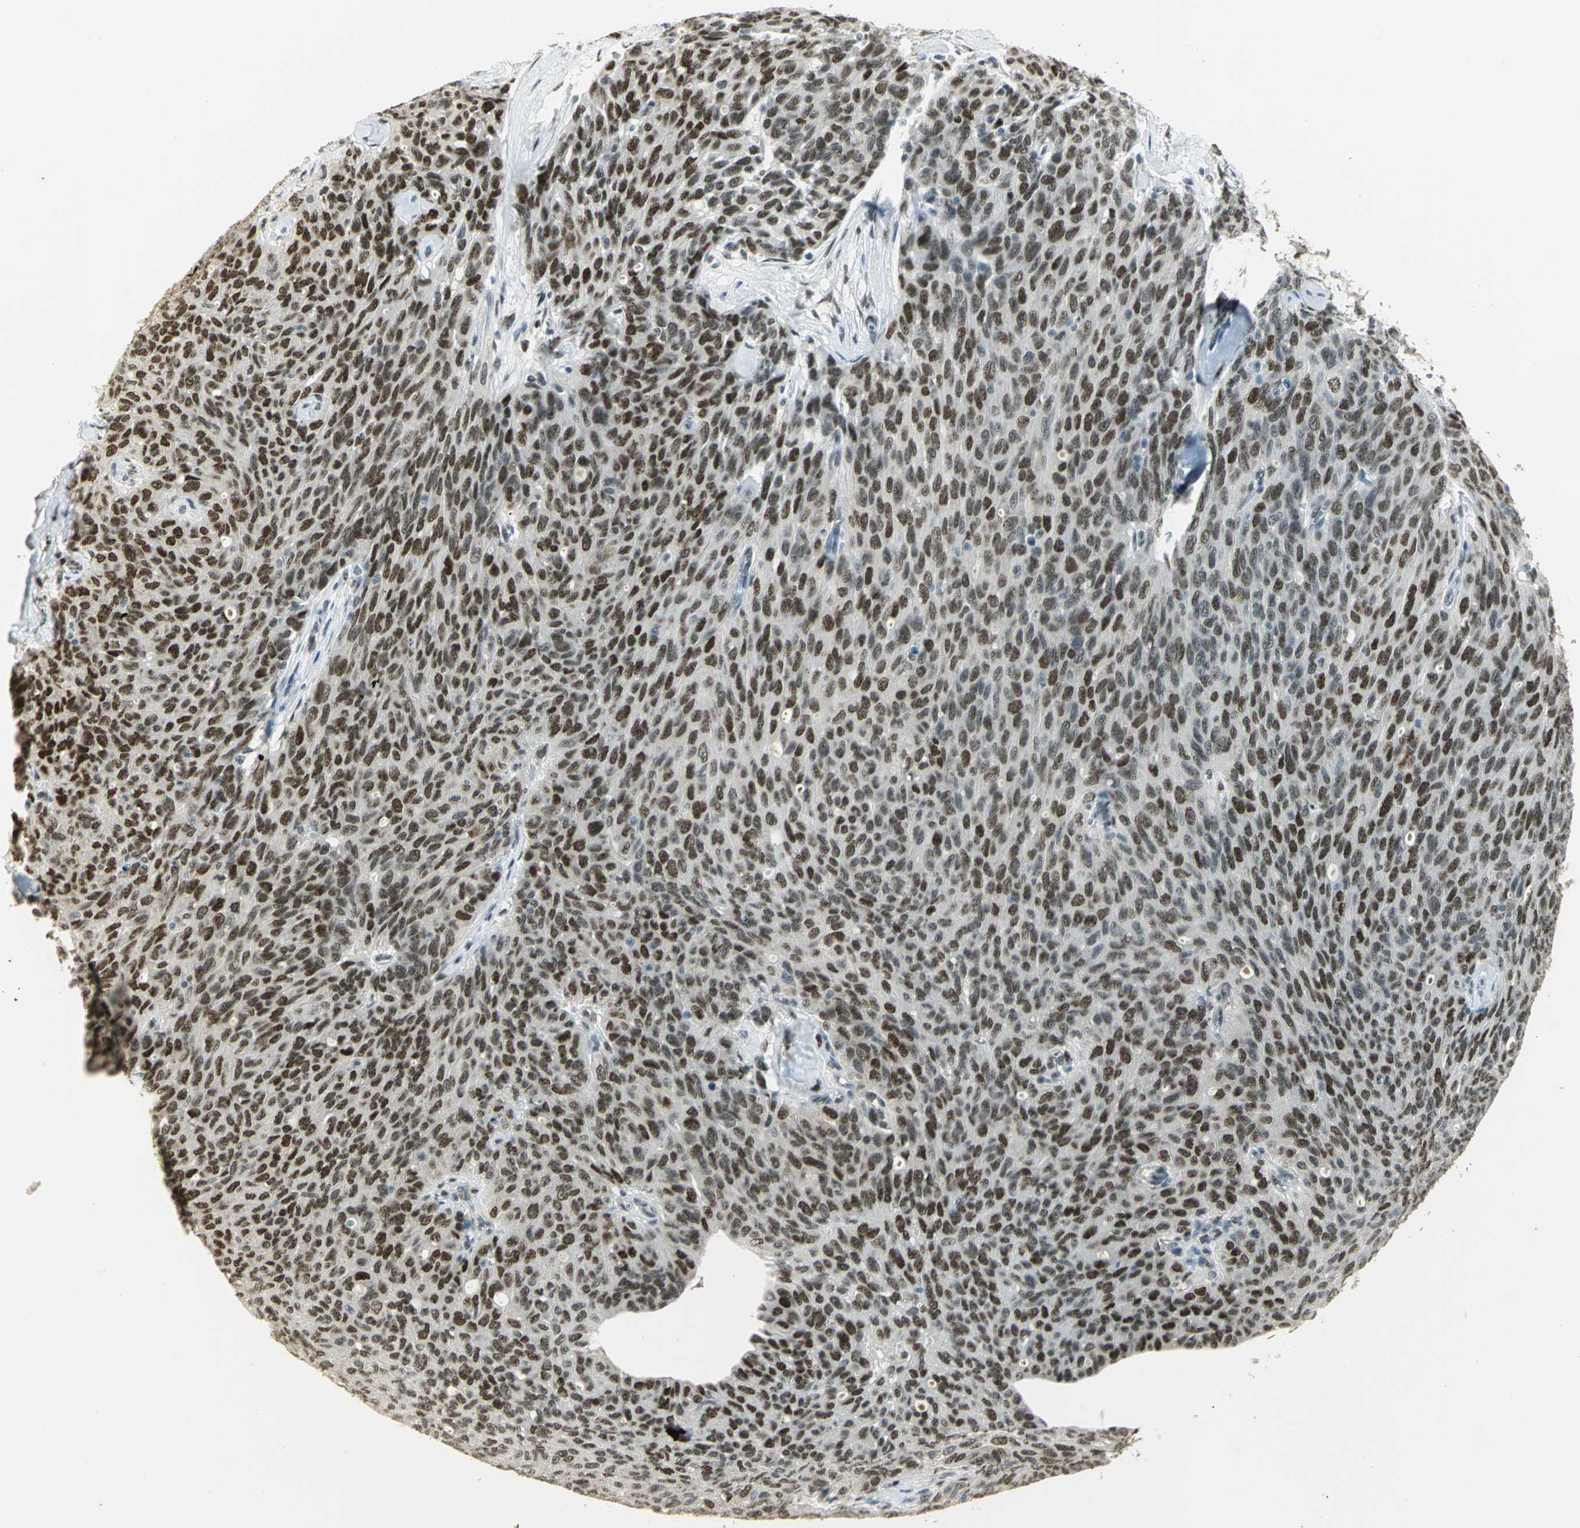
{"staining": {"intensity": "strong", "quantity": ">75%", "location": "nuclear"}, "tissue": "ovarian cancer", "cell_type": "Tumor cells", "image_type": "cancer", "snomed": [{"axis": "morphology", "description": "Carcinoma, endometroid"}, {"axis": "topography", "description": "Ovary"}], "caption": "High-power microscopy captured an immunohistochemistry image of endometroid carcinoma (ovarian), revealing strong nuclear positivity in about >75% of tumor cells. The staining was performed using DAB (3,3'-diaminobenzidine) to visualize the protein expression in brown, while the nuclei were stained in blue with hematoxylin (Magnification: 20x).", "gene": "AK6", "patient": {"sex": "female", "age": 60}}